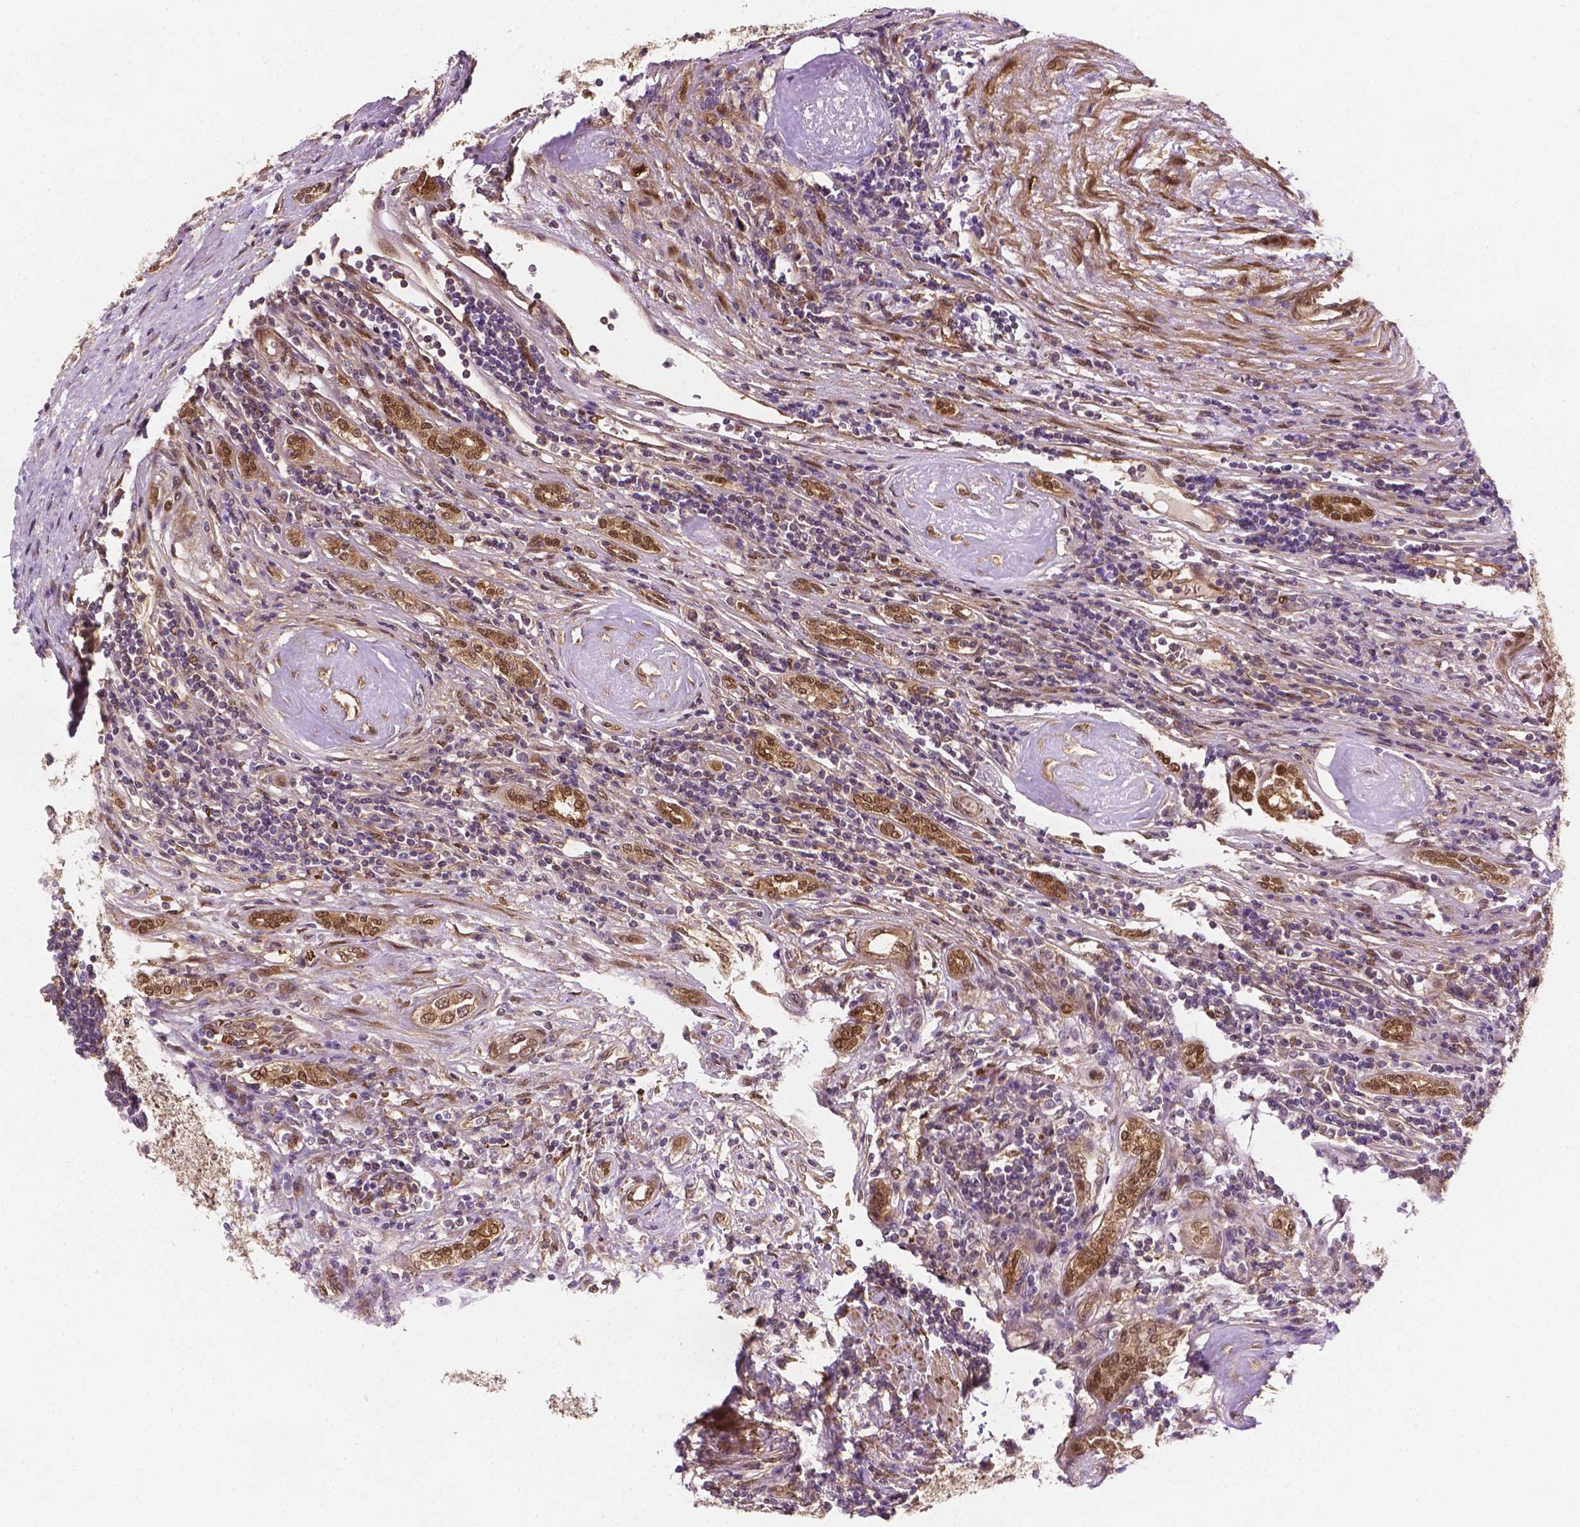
{"staining": {"intensity": "moderate", "quantity": "<25%", "location": "cytoplasmic/membranous,nuclear"}, "tissue": "renal cancer", "cell_type": "Tumor cells", "image_type": "cancer", "snomed": [{"axis": "morphology", "description": "Adenocarcinoma, NOS"}, {"axis": "topography", "description": "Kidney"}], "caption": "Tumor cells show moderate cytoplasmic/membranous and nuclear staining in approximately <25% of cells in renal adenocarcinoma.", "gene": "YAP1", "patient": {"sex": "female", "age": 67}}